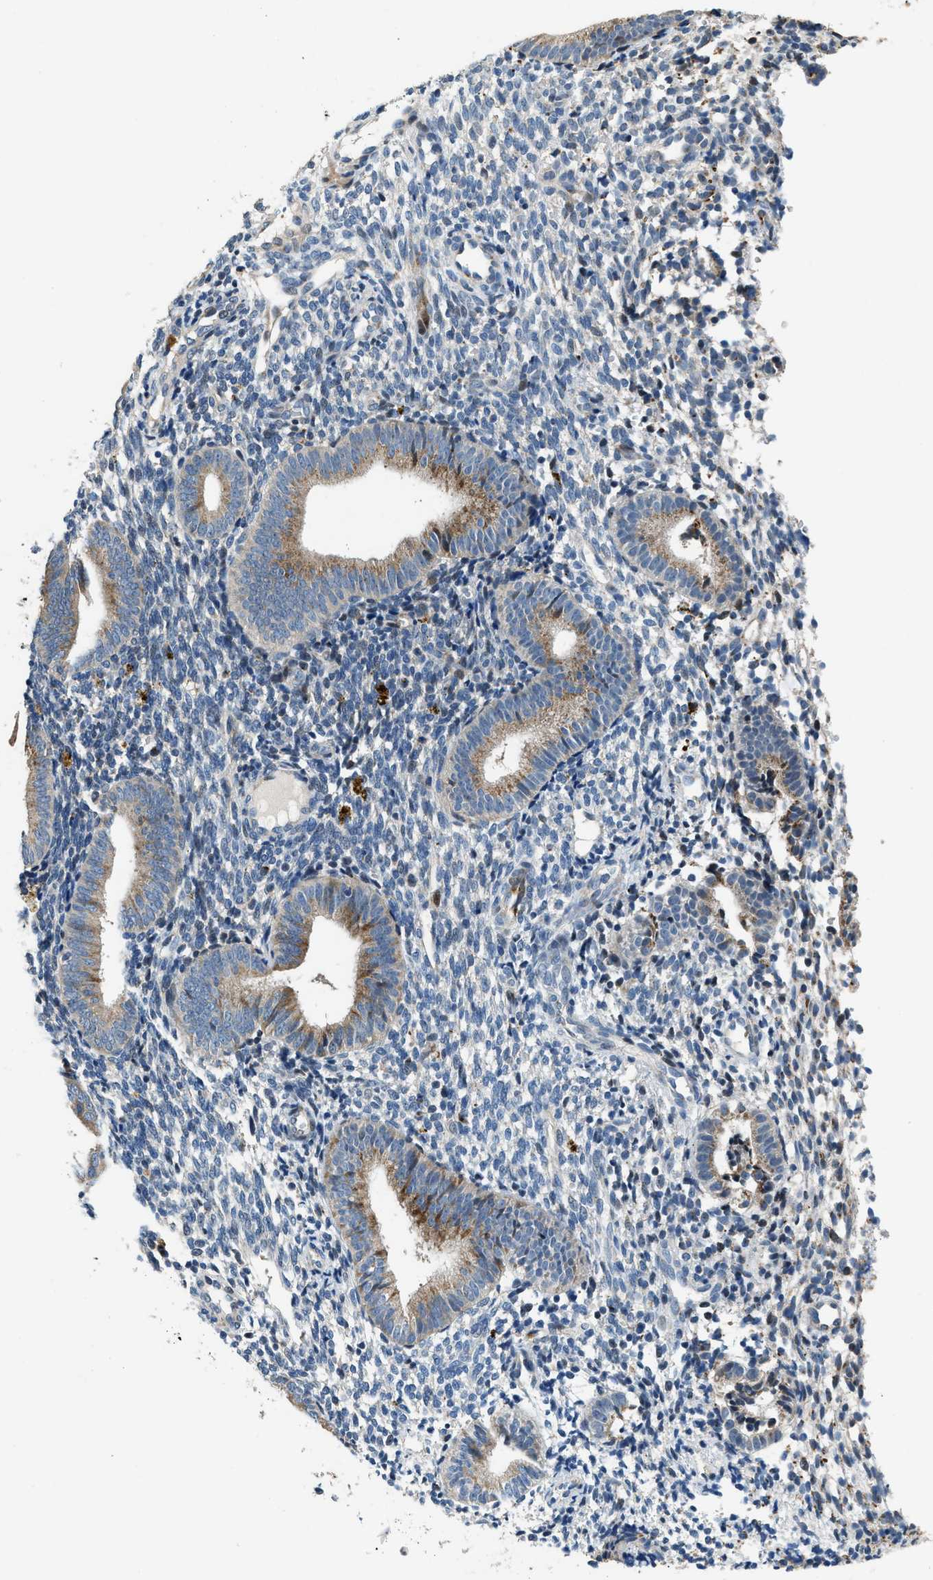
{"staining": {"intensity": "negative", "quantity": "none", "location": "none"}, "tissue": "endometrium", "cell_type": "Cells in endometrial stroma", "image_type": "normal", "snomed": [{"axis": "morphology", "description": "Normal tissue, NOS"}, {"axis": "topography", "description": "Uterus"}, {"axis": "topography", "description": "Endometrium"}], "caption": "High power microscopy histopathology image of an immunohistochemistry image of normal endometrium, revealing no significant expression in cells in endometrial stroma.", "gene": "FUT8", "patient": {"sex": "female", "age": 33}}